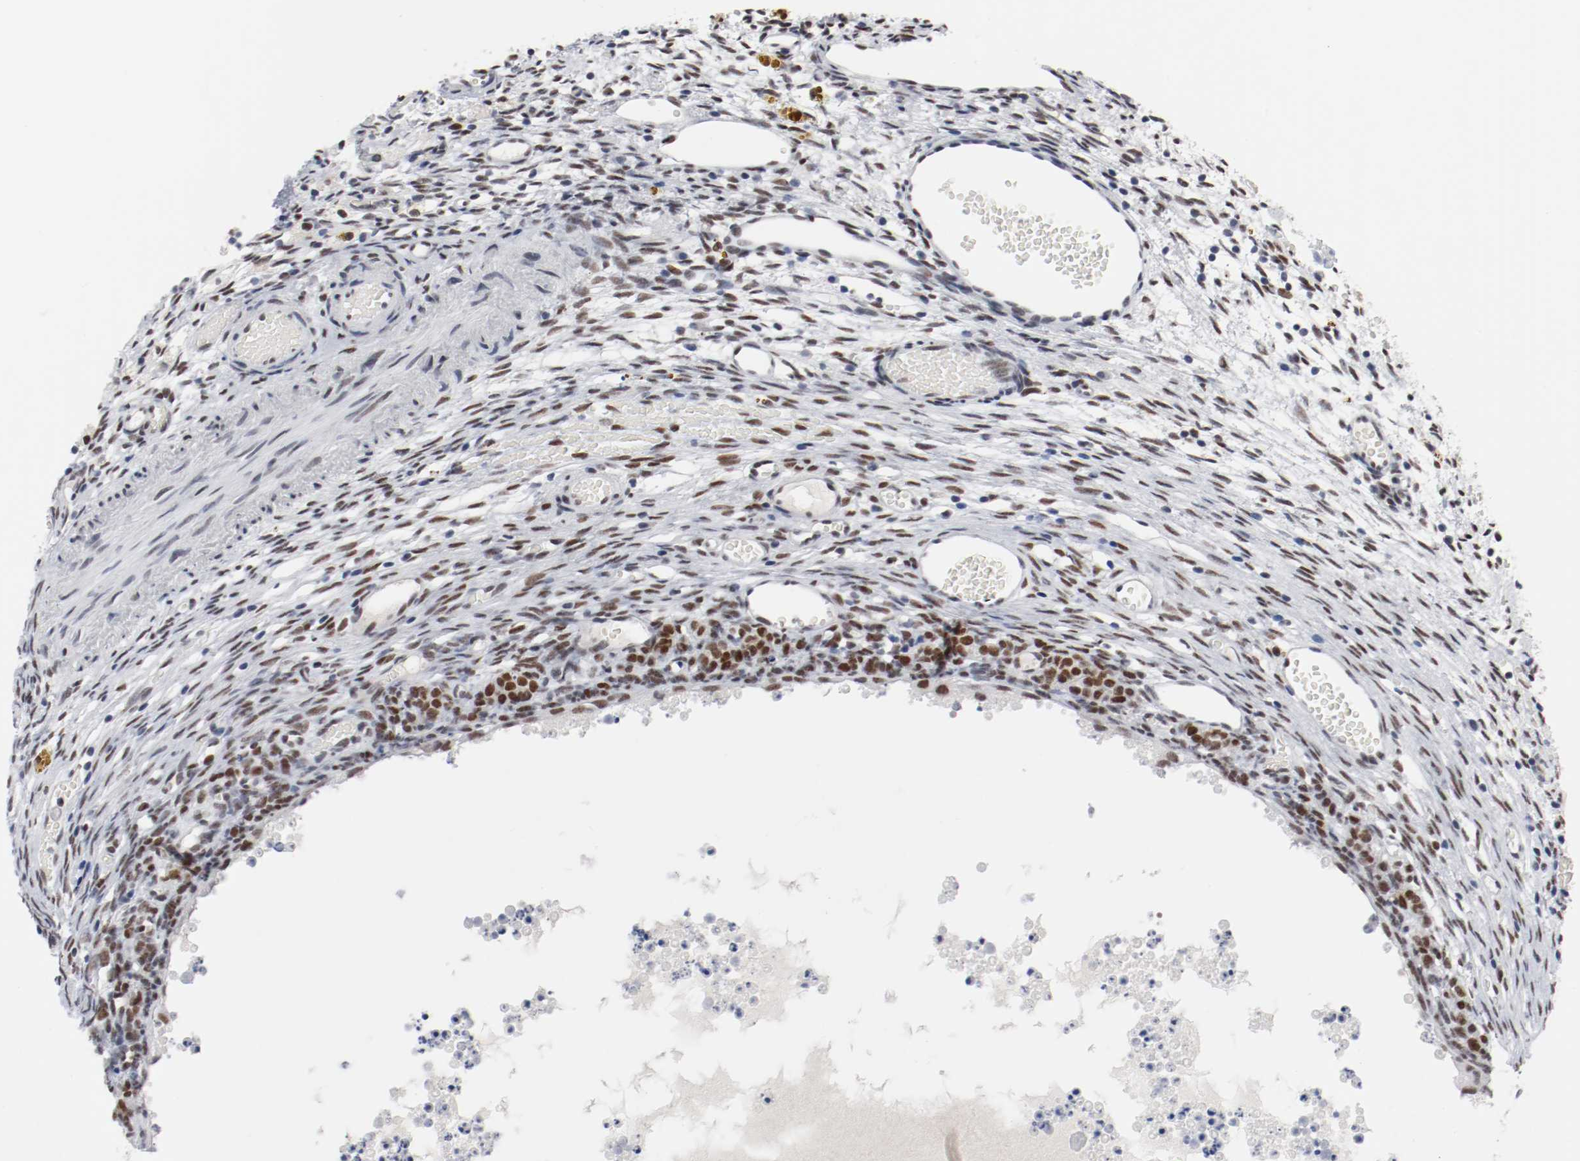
{"staining": {"intensity": "moderate", "quantity": ">75%", "location": "nuclear"}, "tissue": "ovary", "cell_type": "Ovarian stroma cells", "image_type": "normal", "snomed": [{"axis": "morphology", "description": "Normal tissue, NOS"}, {"axis": "topography", "description": "Ovary"}], "caption": "Moderate nuclear staining for a protein is present in approximately >75% of ovarian stroma cells of normal ovary using immunohistochemistry (IHC).", "gene": "ARNT", "patient": {"sex": "female", "age": 35}}